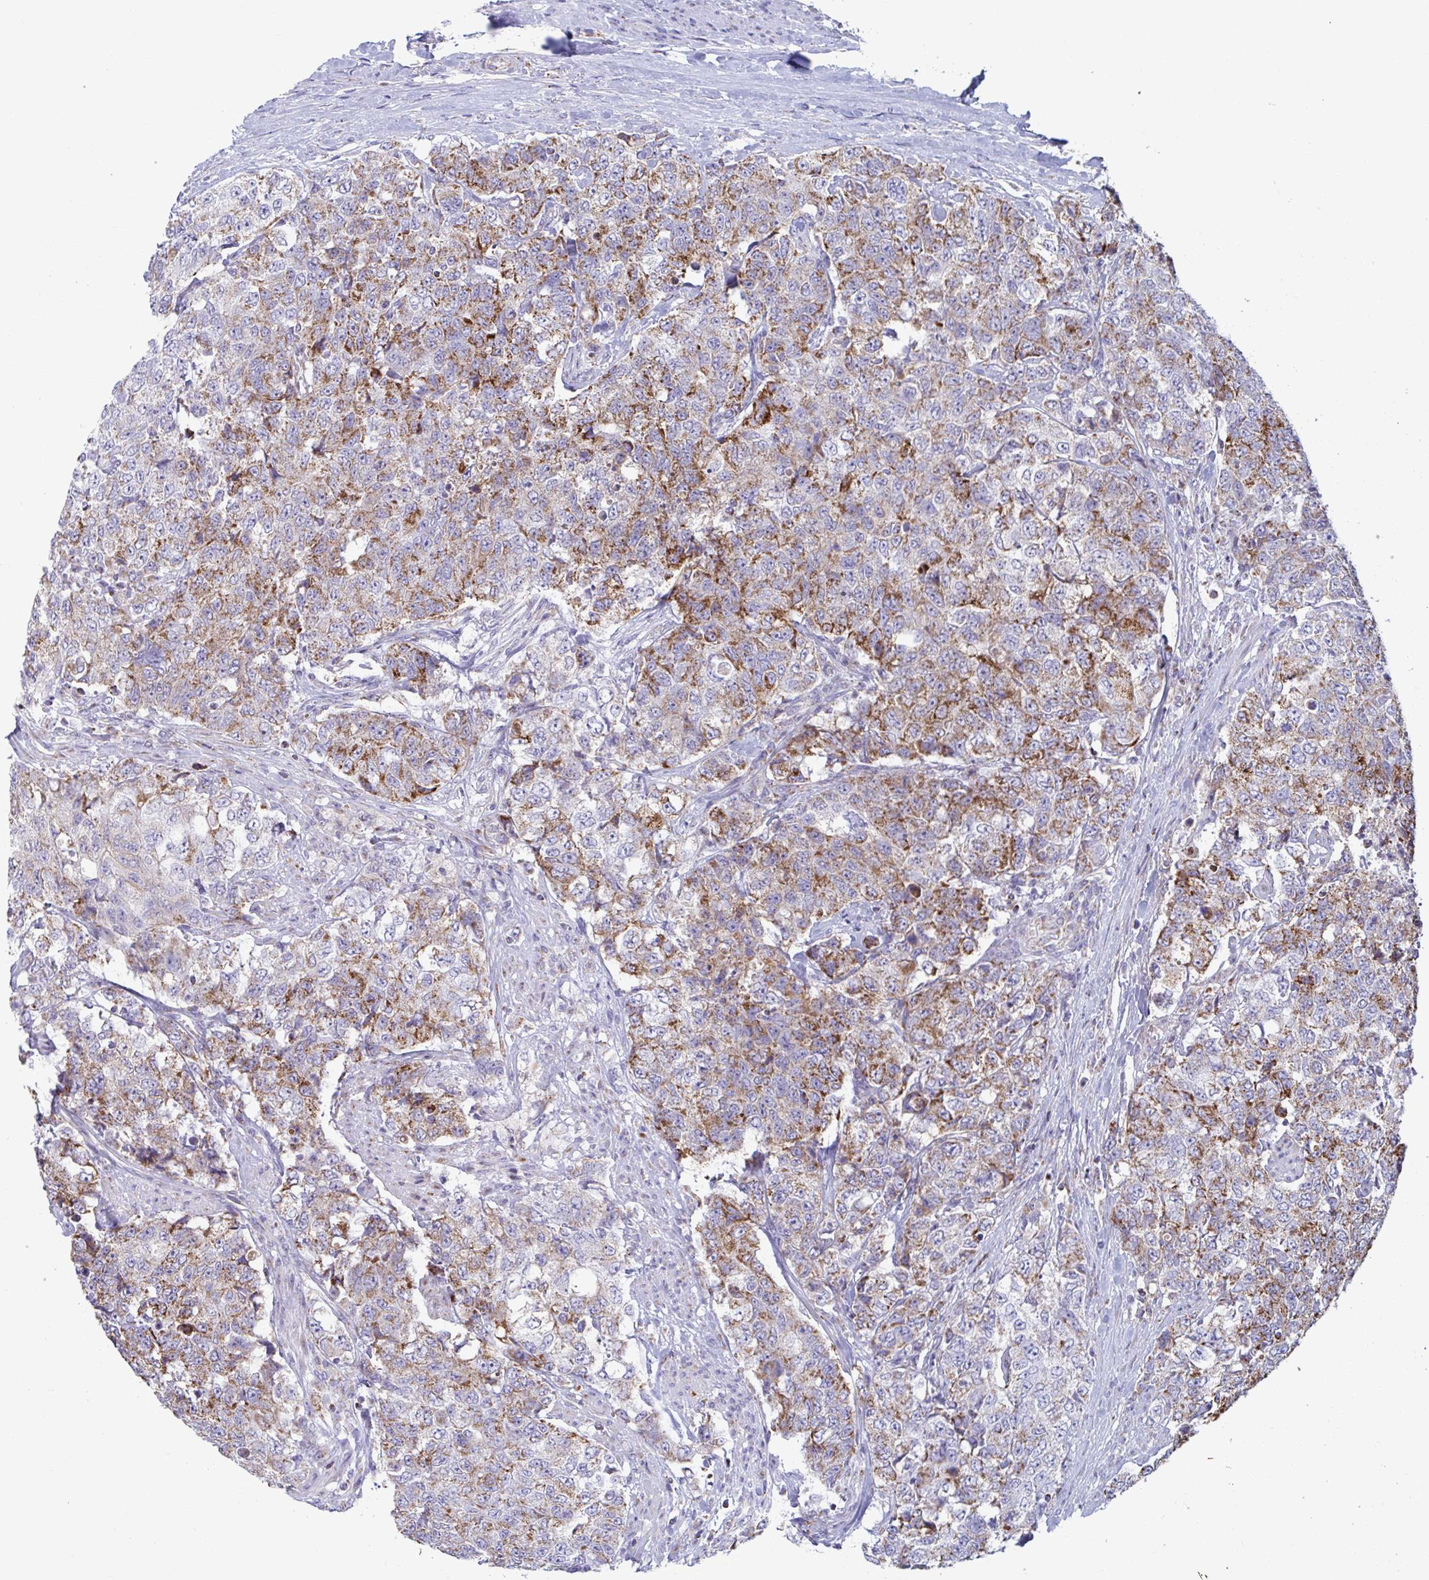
{"staining": {"intensity": "moderate", "quantity": ">75%", "location": "cytoplasmic/membranous"}, "tissue": "urothelial cancer", "cell_type": "Tumor cells", "image_type": "cancer", "snomed": [{"axis": "morphology", "description": "Urothelial carcinoma, High grade"}, {"axis": "topography", "description": "Urinary bladder"}], "caption": "High-grade urothelial carcinoma tissue displays moderate cytoplasmic/membranous positivity in approximately >75% of tumor cells", "gene": "BCAT2", "patient": {"sex": "female", "age": 78}}